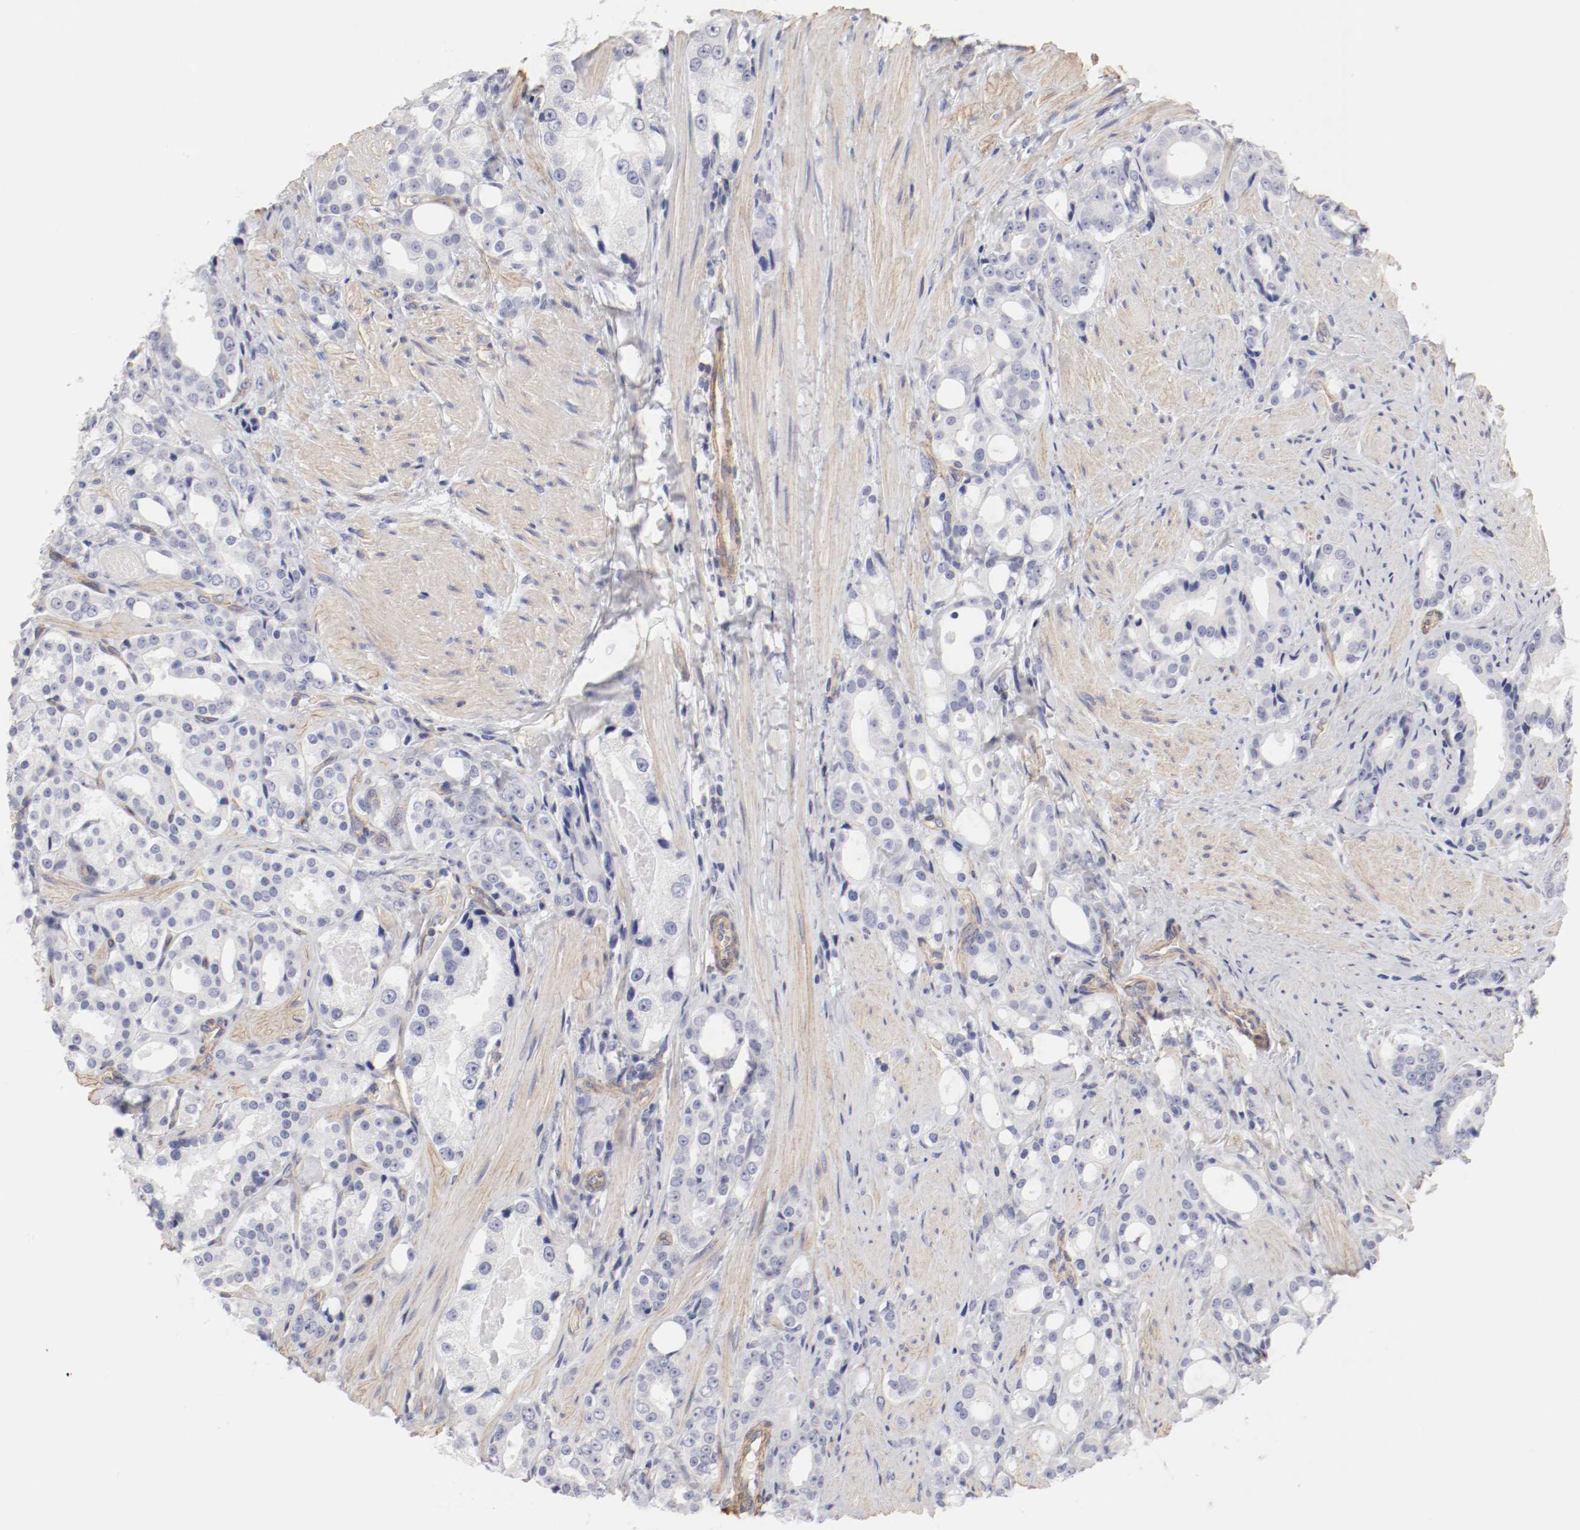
{"staining": {"intensity": "negative", "quantity": "none", "location": "none"}, "tissue": "prostate cancer", "cell_type": "Tumor cells", "image_type": "cancer", "snomed": [{"axis": "morphology", "description": "Adenocarcinoma, Medium grade"}, {"axis": "topography", "description": "Prostate"}], "caption": "The IHC image has no significant expression in tumor cells of adenocarcinoma (medium-grade) (prostate) tissue.", "gene": "LAX1", "patient": {"sex": "male", "age": 60}}